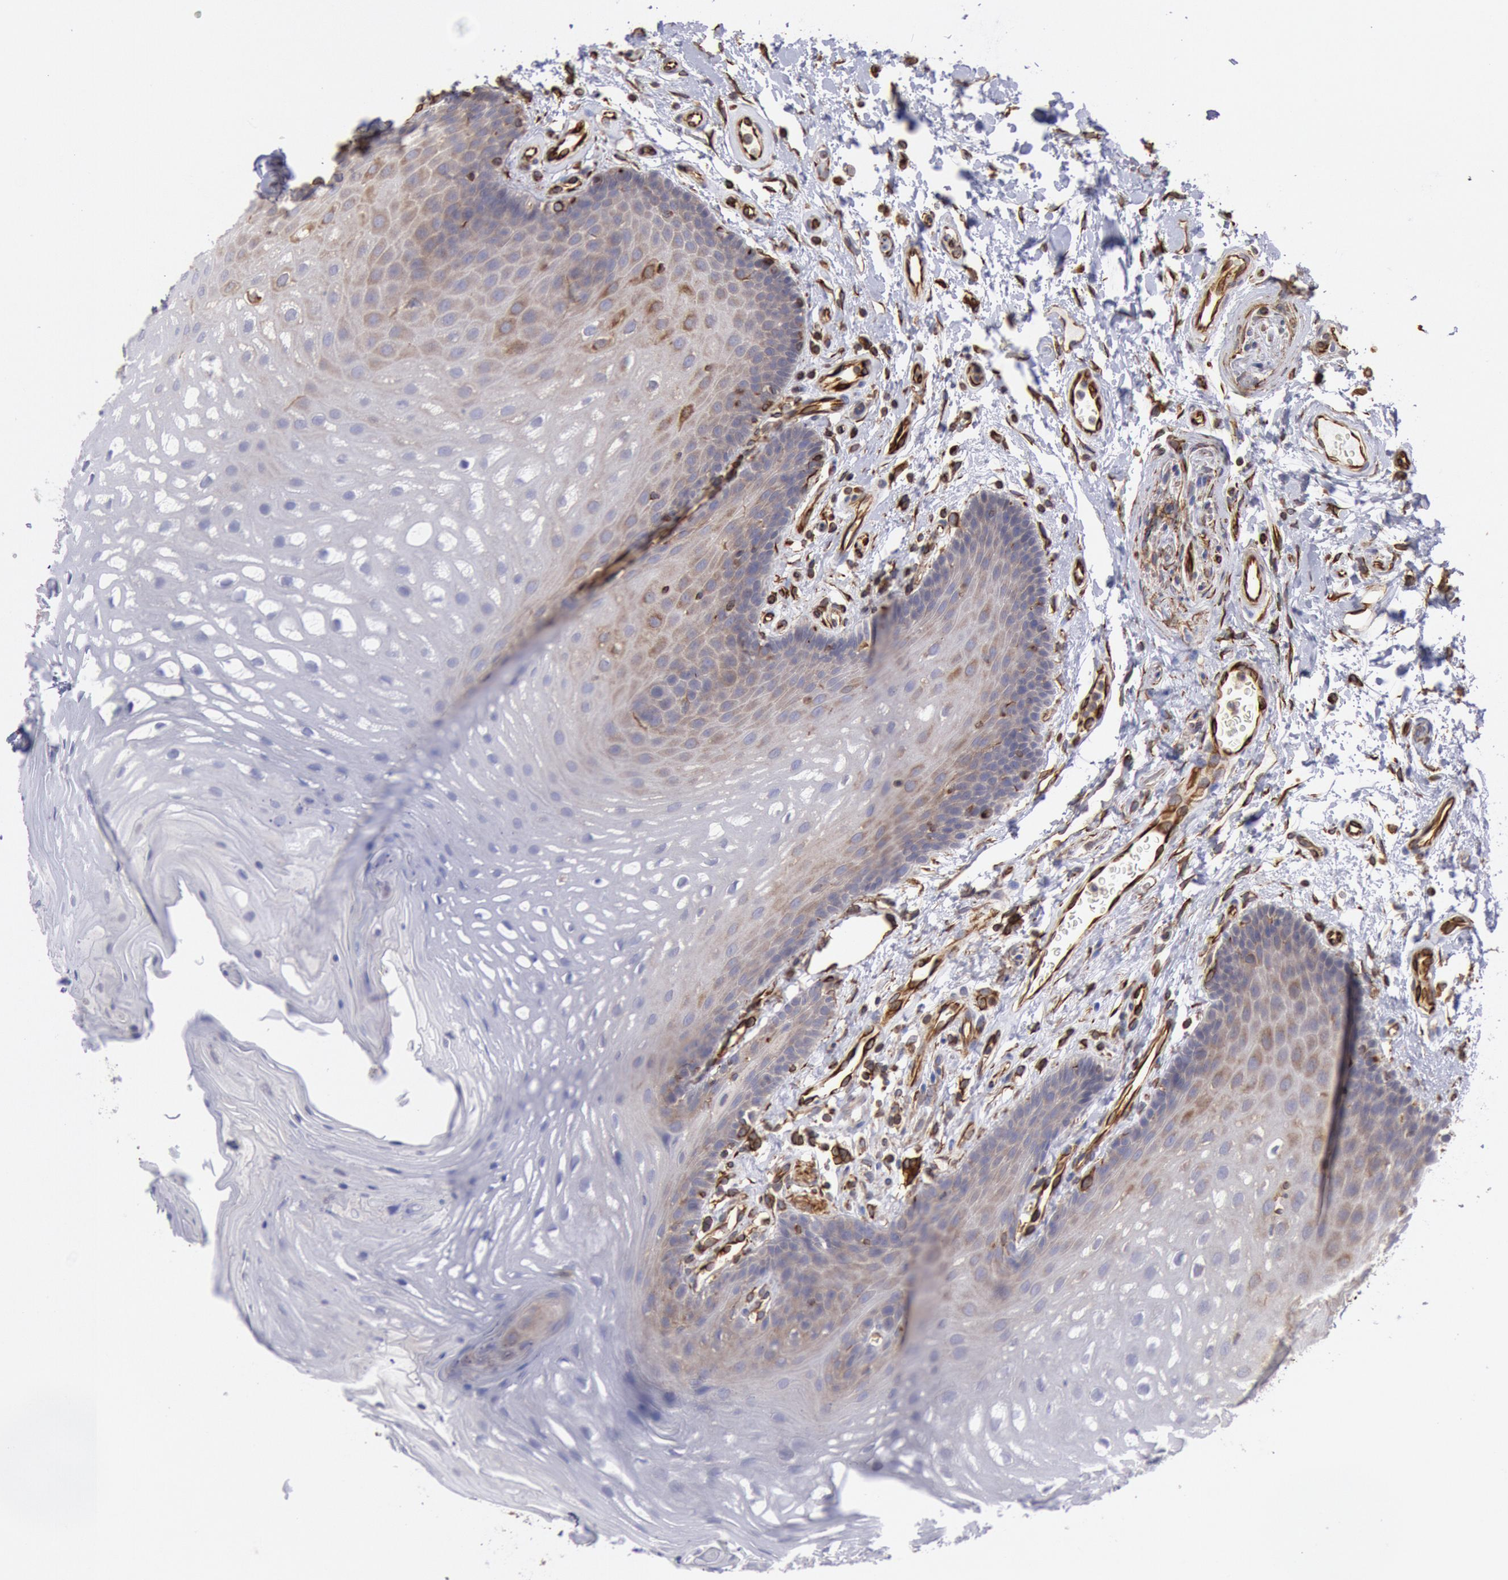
{"staining": {"intensity": "weak", "quantity": "<25%", "location": "cytoplasmic/membranous"}, "tissue": "oral mucosa", "cell_type": "Squamous epithelial cells", "image_type": "normal", "snomed": [{"axis": "morphology", "description": "Normal tissue, NOS"}, {"axis": "topography", "description": "Oral tissue"}], "caption": "The photomicrograph demonstrates no significant staining in squamous epithelial cells of oral mucosa. (DAB (3,3'-diaminobenzidine) immunohistochemistry (IHC) with hematoxylin counter stain).", "gene": "RNF139", "patient": {"sex": "male", "age": 62}}